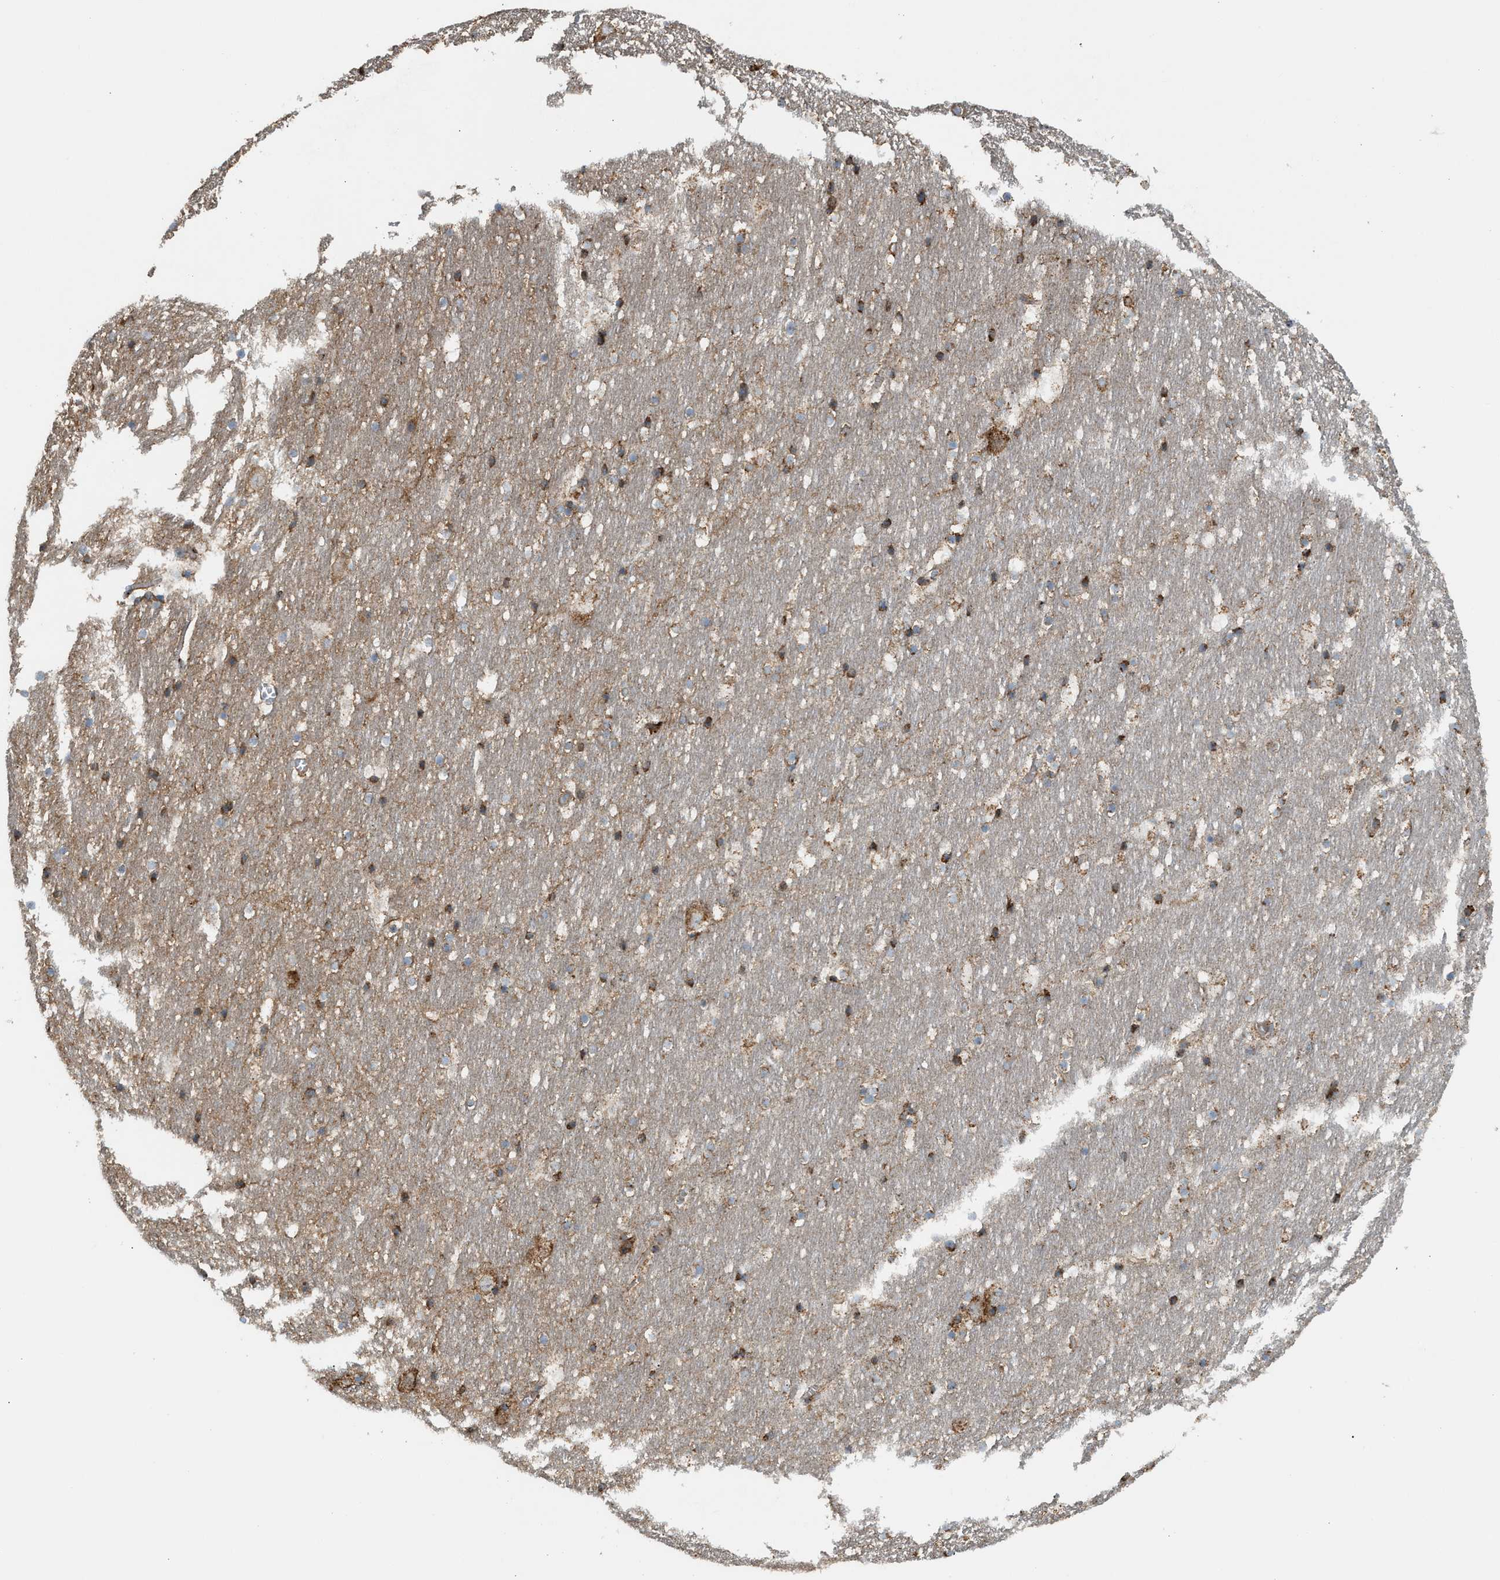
{"staining": {"intensity": "moderate", "quantity": ">75%", "location": "cytoplasmic/membranous"}, "tissue": "hippocampus", "cell_type": "Glial cells", "image_type": "normal", "snomed": [{"axis": "morphology", "description": "Normal tissue, NOS"}, {"axis": "topography", "description": "Hippocampus"}], "caption": "Hippocampus stained with a protein marker shows moderate staining in glial cells.", "gene": "BAIAP2L1", "patient": {"sex": "male", "age": 45}}